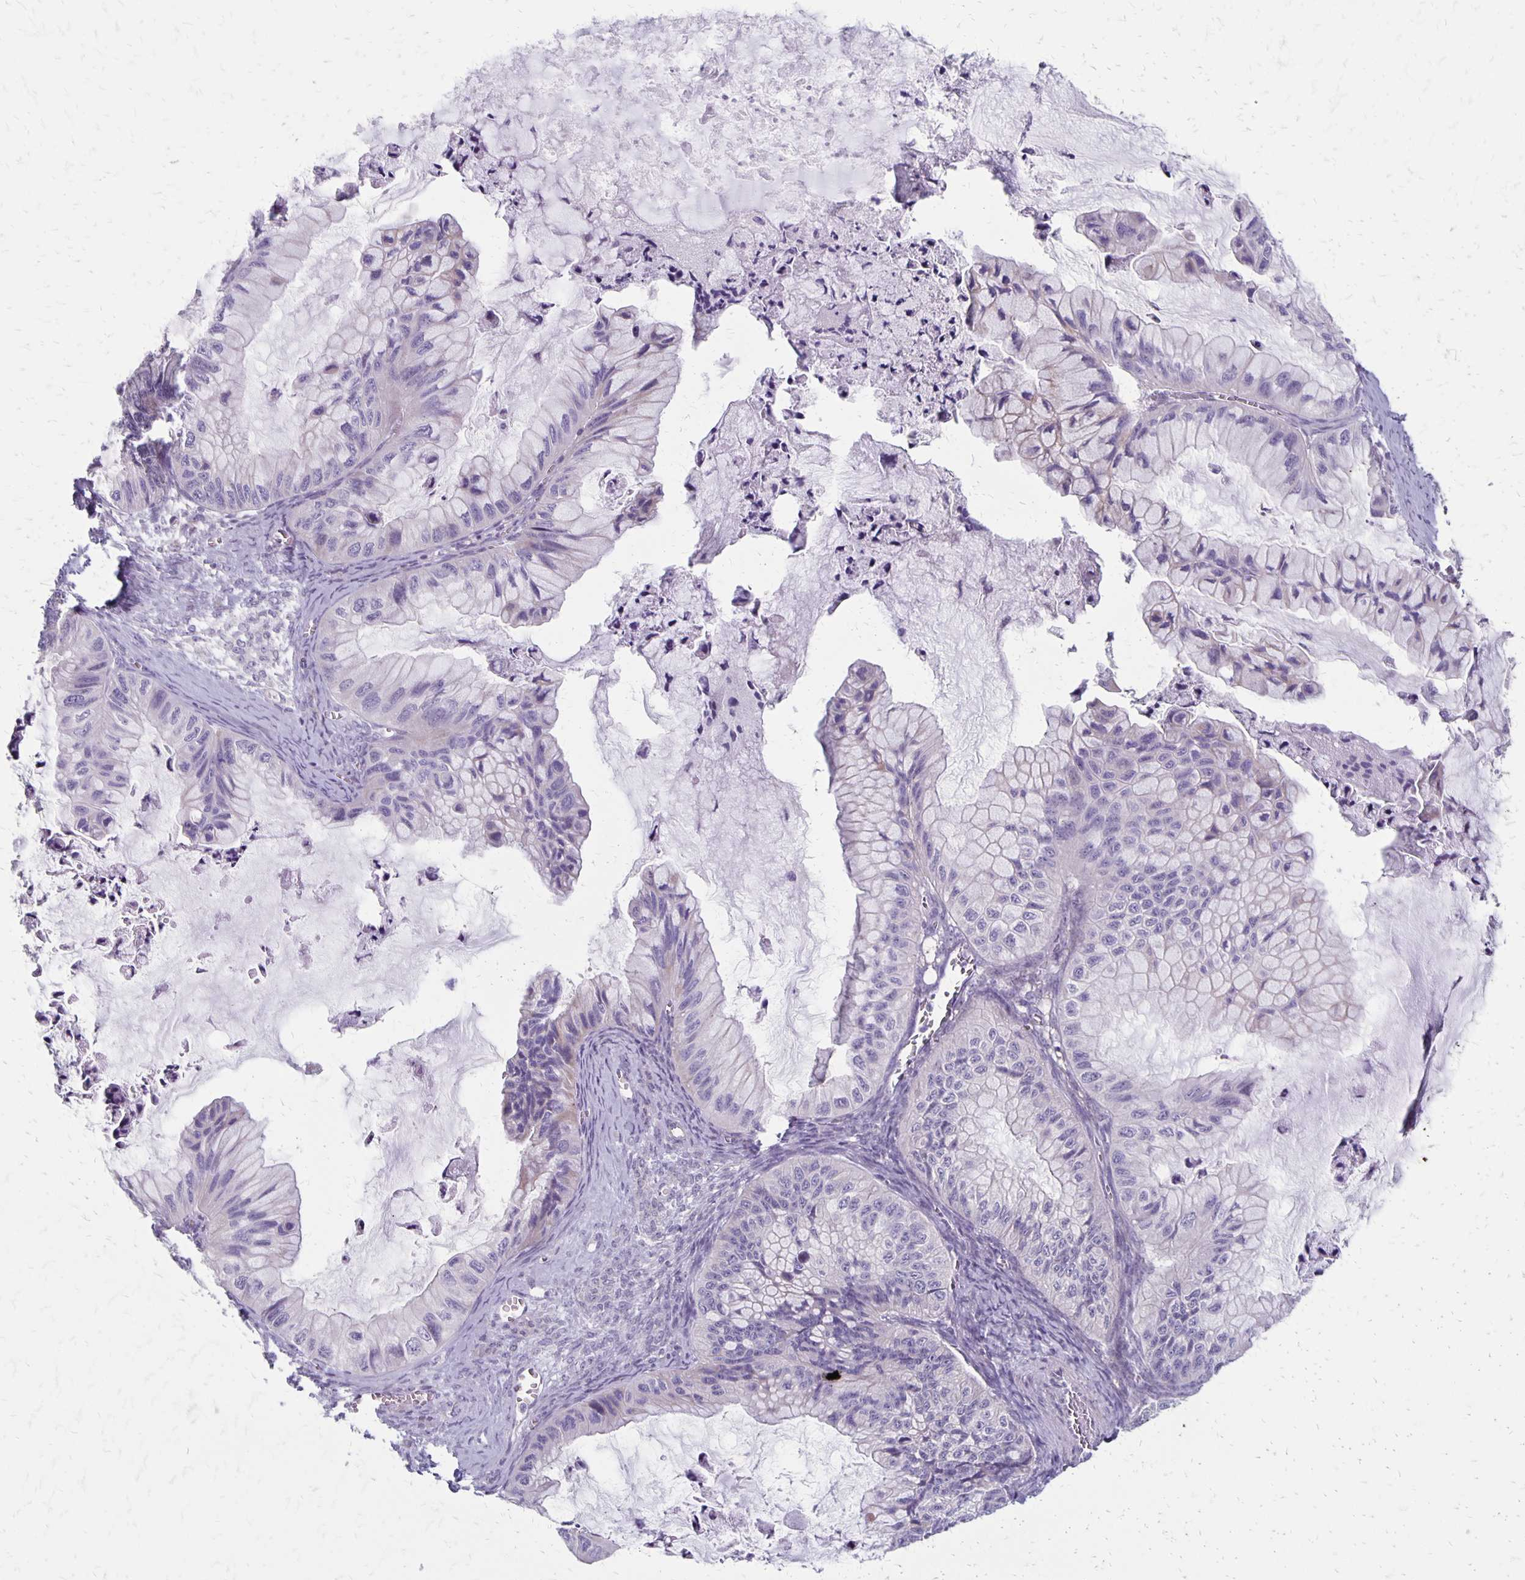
{"staining": {"intensity": "negative", "quantity": "none", "location": "none"}, "tissue": "ovarian cancer", "cell_type": "Tumor cells", "image_type": "cancer", "snomed": [{"axis": "morphology", "description": "Cystadenocarcinoma, mucinous, NOS"}, {"axis": "topography", "description": "Ovary"}], "caption": "This histopathology image is of ovarian mucinous cystadenocarcinoma stained with immunohistochemistry (IHC) to label a protein in brown with the nuclei are counter-stained blue. There is no expression in tumor cells.", "gene": "HOMER1", "patient": {"sex": "female", "age": 72}}